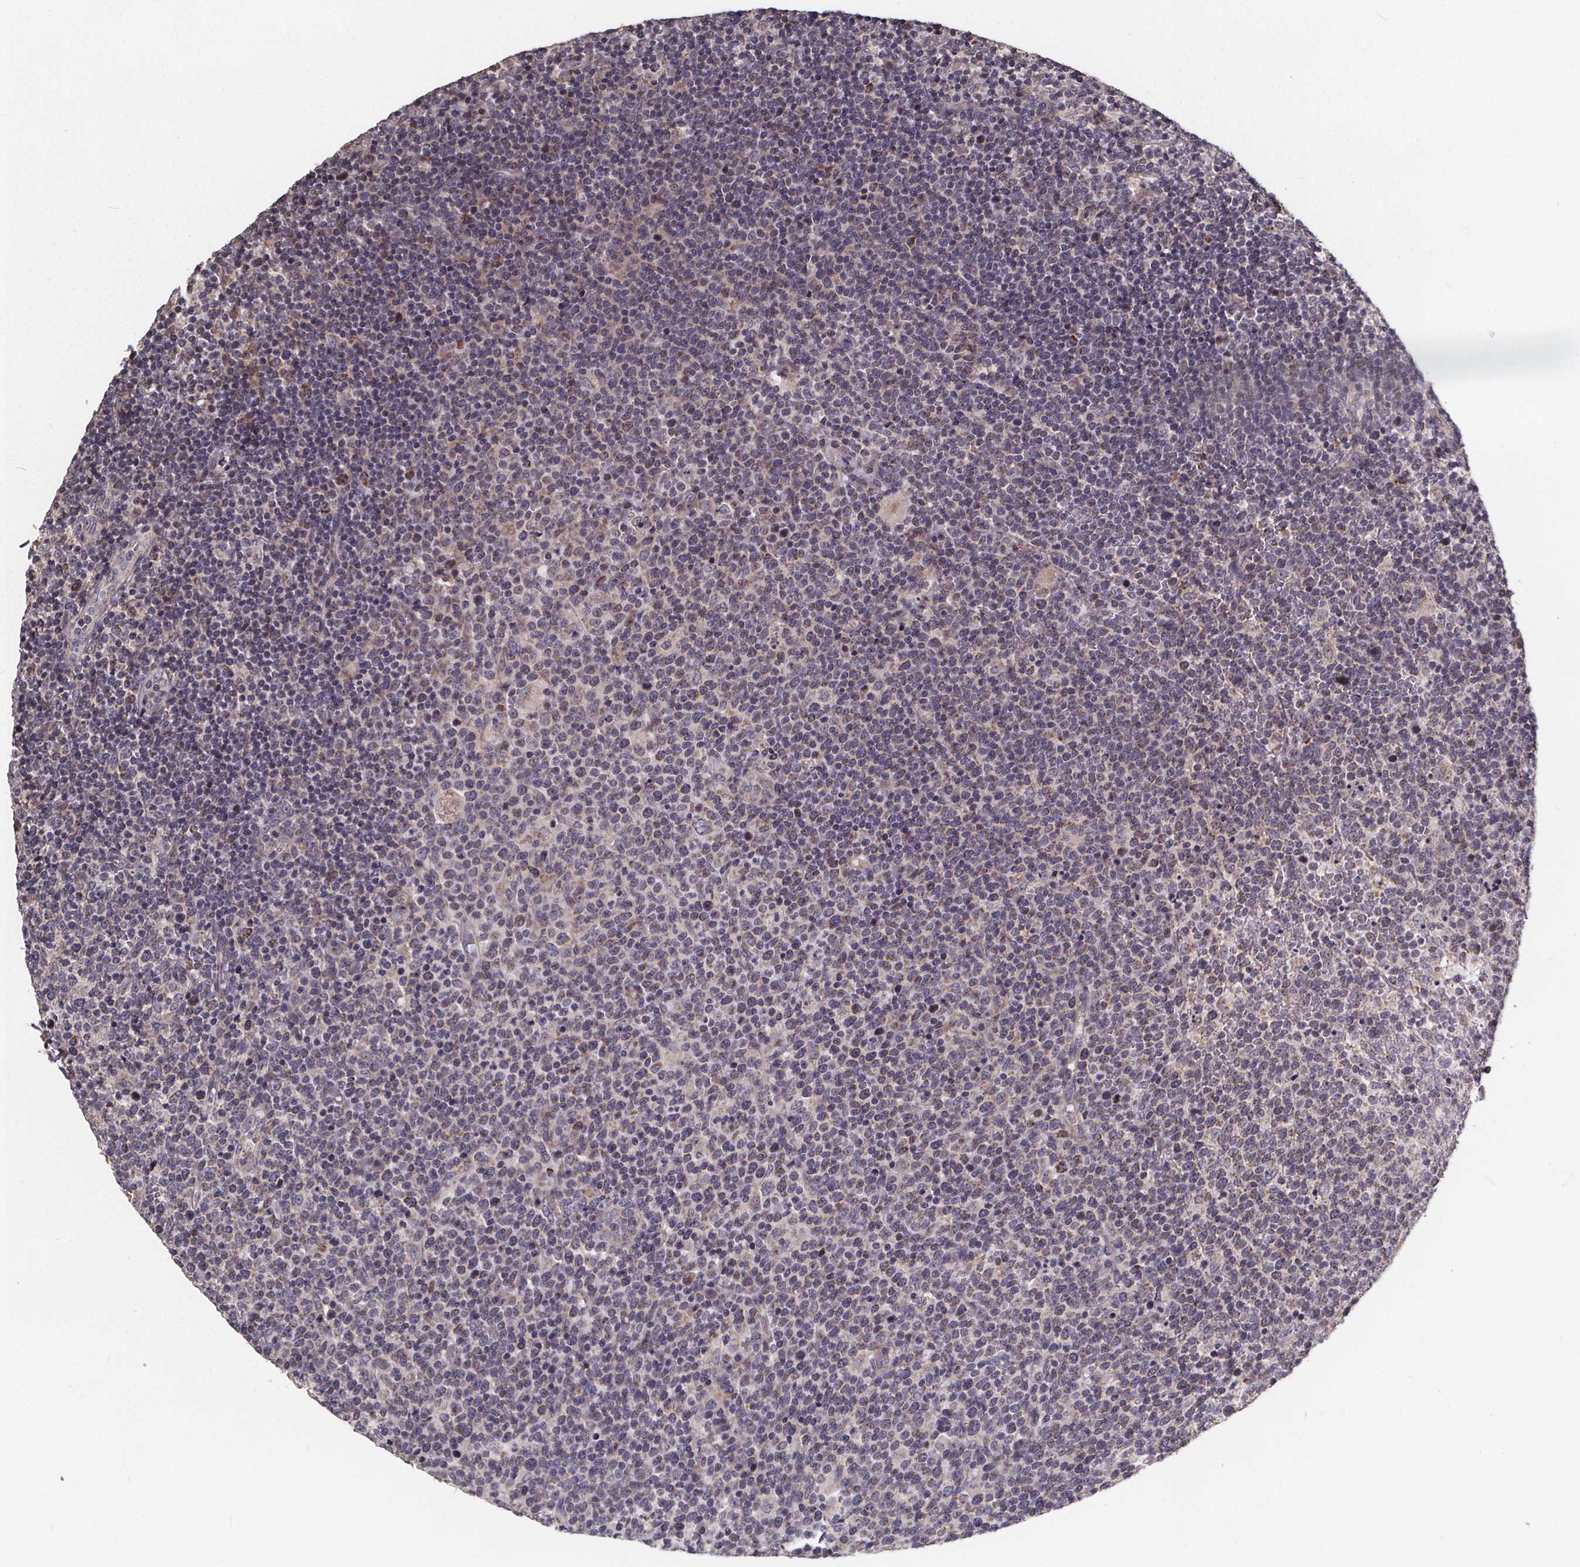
{"staining": {"intensity": "negative", "quantity": "none", "location": "none"}, "tissue": "lymphoma", "cell_type": "Tumor cells", "image_type": "cancer", "snomed": [{"axis": "morphology", "description": "Malignant lymphoma, non-Hodgkin's type, High grade"}, {"axis": "topography", "description": "Lymph node"}], "caption": "Protein analysis of lymphoma exhibits no significant positivity in tumor cells.", "gene": "YME1L1", "patient": {"sex": "male", "age": 61}}